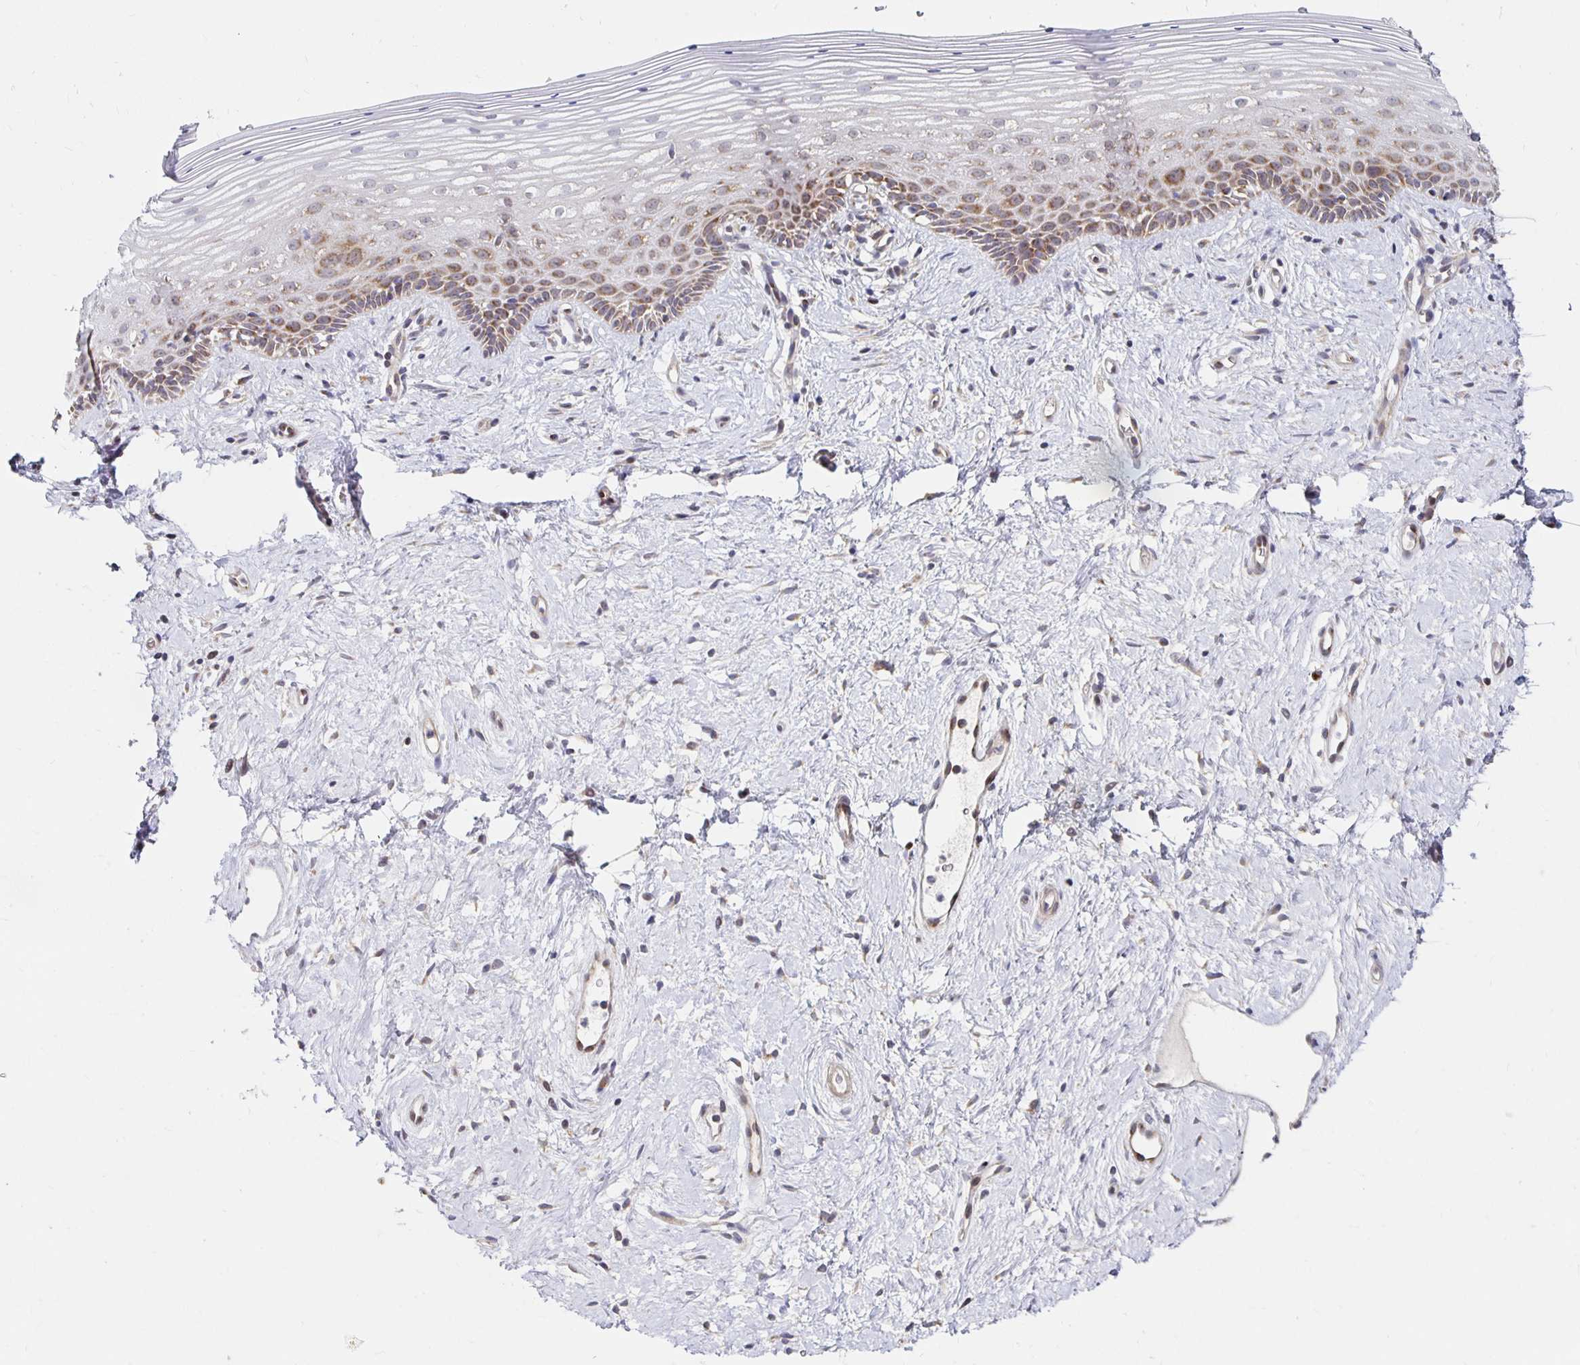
{"staining": {"intensity": "moderate", "quantity": "25%-75%", "location": "cytoplasmic/membranous"}, "tissue": "vagina", "cell_type": "Squamous epithelial cells", "image_type": "normal", "snomed": [{"axis": "morphology", "description": "Normal tissue, NOS"}, {"axis": "topography", "description": "Vagina"}], "caption": "This photomicrograph shows IHC staining of unremarkable vagina, with medium moderate cytoplasmic/membranous positivity in about 25%-75% of squamous epithelial cells.", "gene": "MRPL28", "patient": {"sex": "female", "age": 42}}